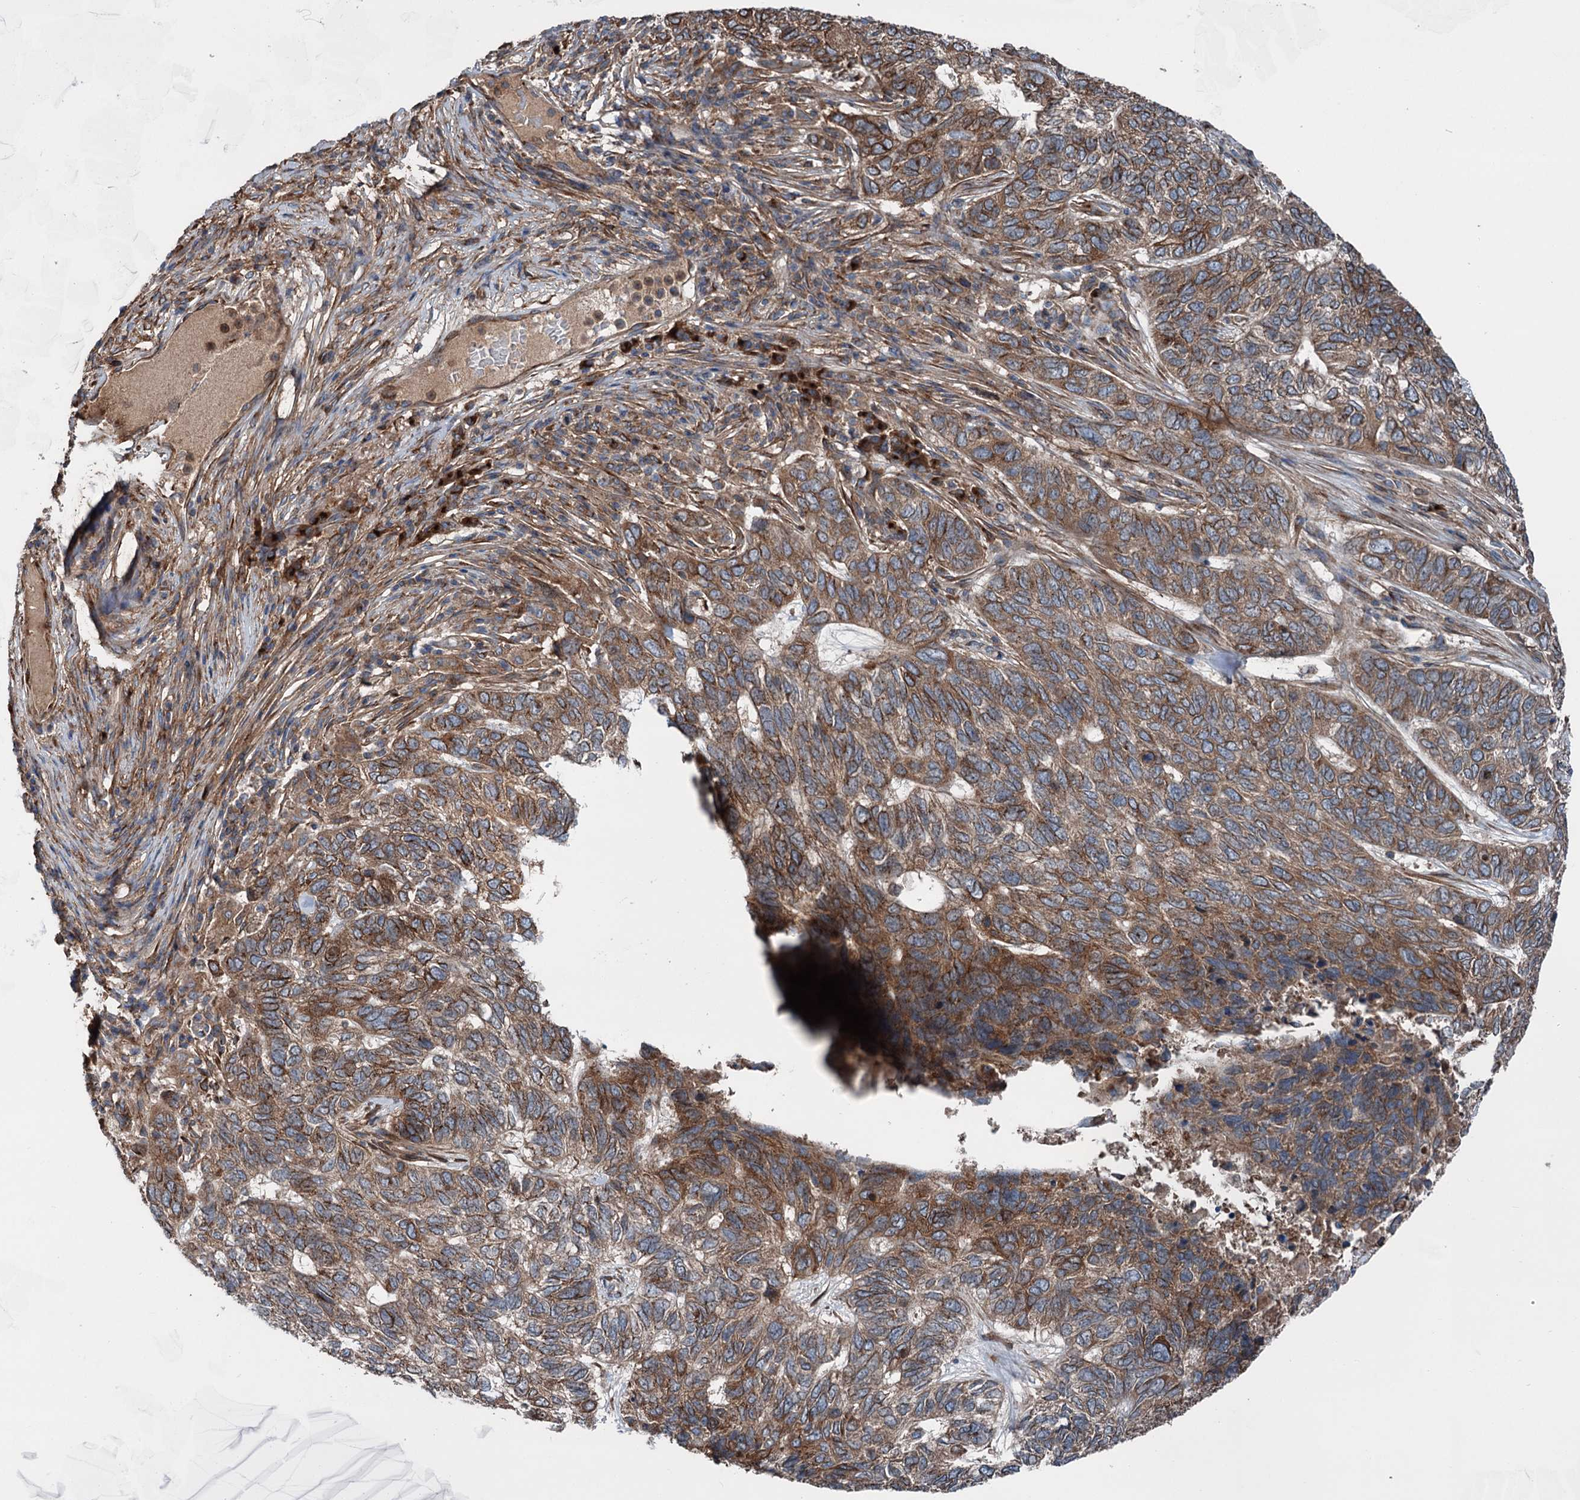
{"staining": {"intensity": "moderate", "quantity": ">75%", "location": "cytoplasmic/membranous"}, "tissue": "skin cancer", "cell_type": "Tumor cells", "image_type": "cancer", "snomed": [{"axis": "morphology", "description": "Basal cell carcinoma"}, {"axis": "topography", "description": "Skin"}], "caption": "Brown immunohistochemical staining in skin basal cell carcinoma demonstrates moderate cytoplasmic/membranous expression in about >75% of tumor cells.", "gene": "CALCOCO1", "patient": {"sex": "female", "age": 65}}